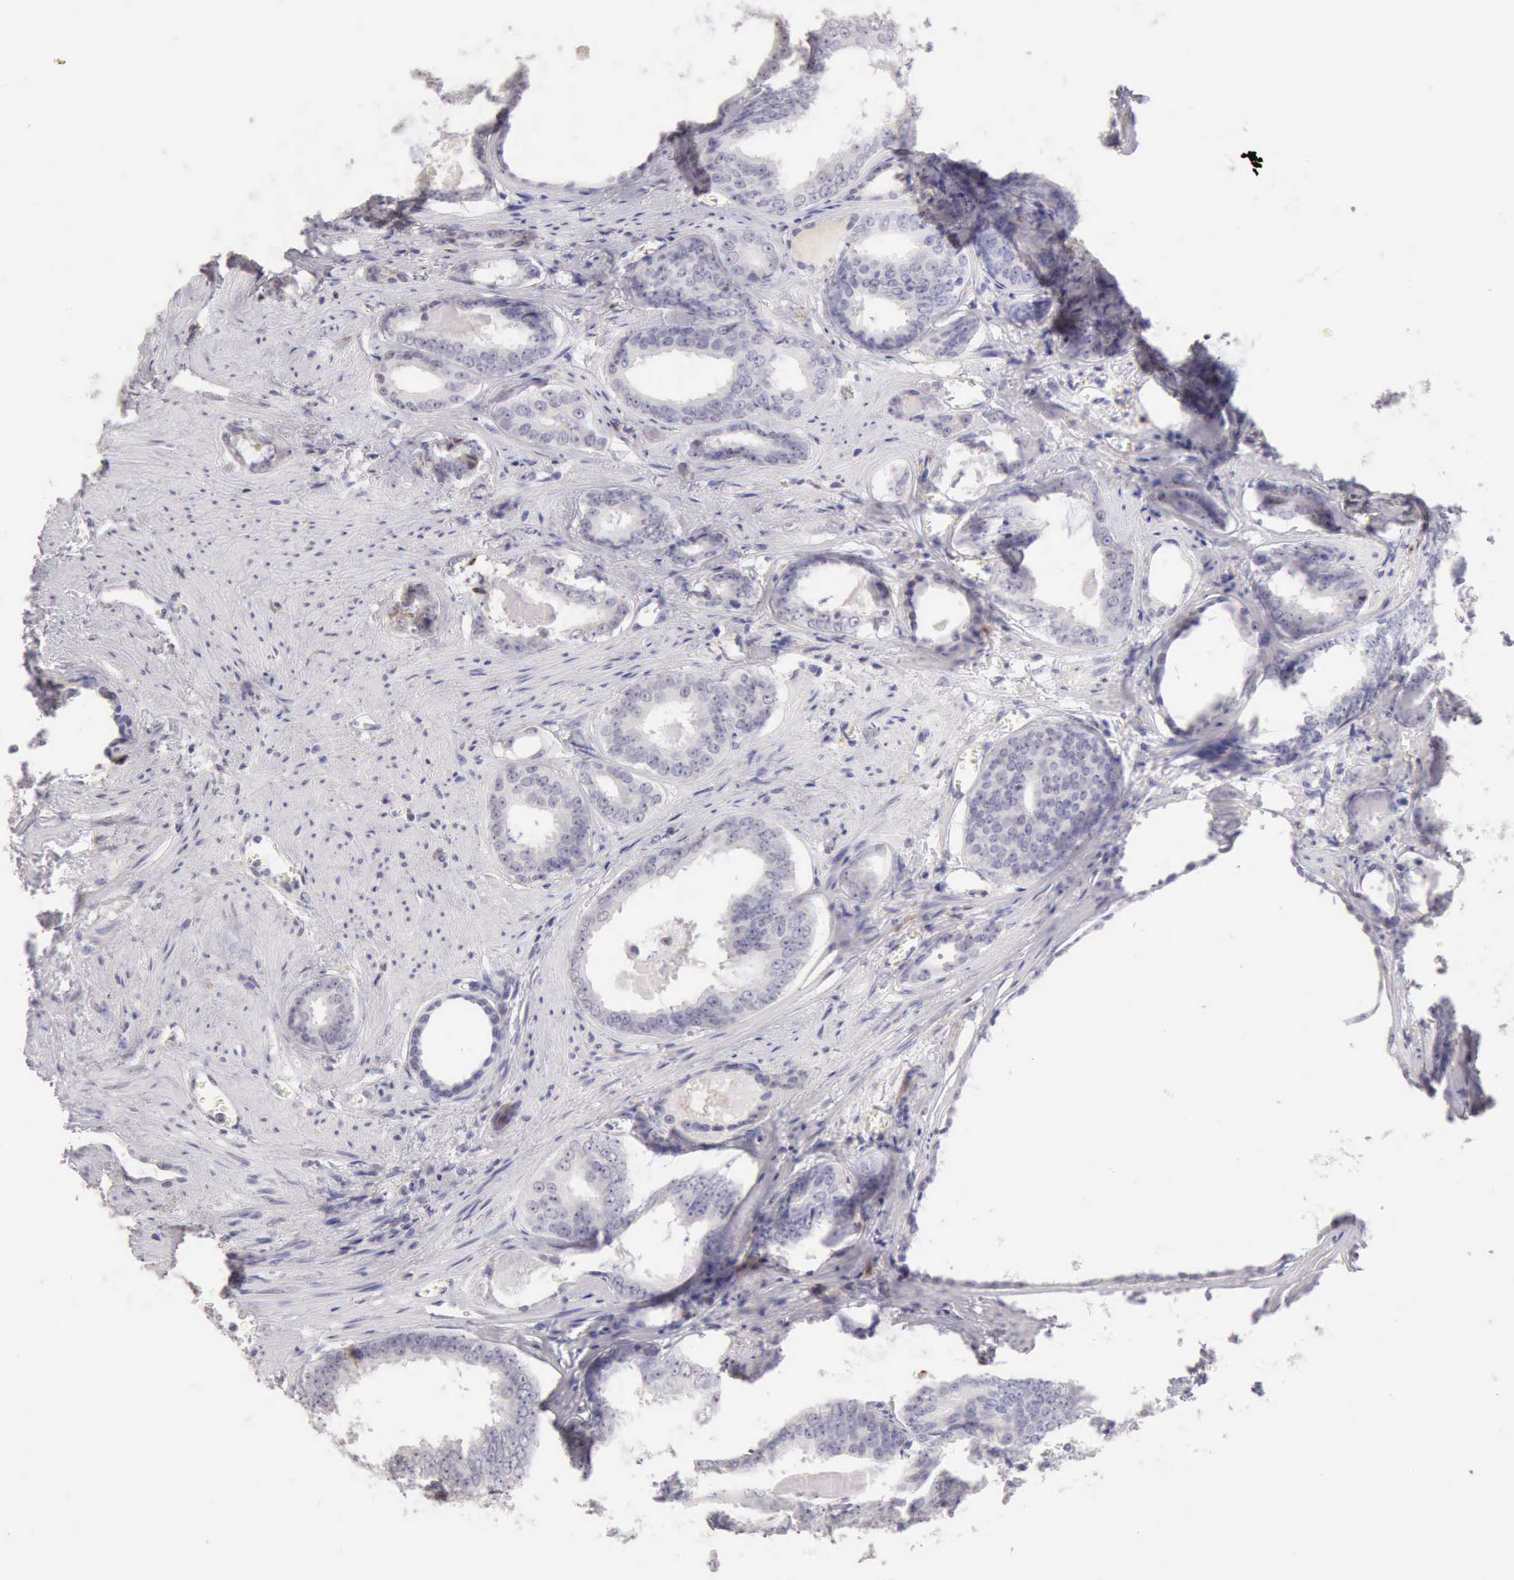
{"staining": {"intensity": "negative", "quantity": "none", "location": "none"}, "tissue": "prostate cancer", "cell_type": "Tumor cells", "image_type": "cancer", "snomed": [{"axis": "morphology", "description": "Adenocarcinoma, Medium grade"}, {"axis": "topography", "description": "Prostate"}], "caption": "The micrograph exhibits no staining of tumor cells in adenocarcinoma (medium-grade) (prostate). (Stains: DAB (3,3'-diaminobenzidine) IHC with hematoxylin counter stain, Microscopy: brightfield microscopy at high magnification).", "gene": "RNASE1", "patient": {"sex": "male", "age": 79}}